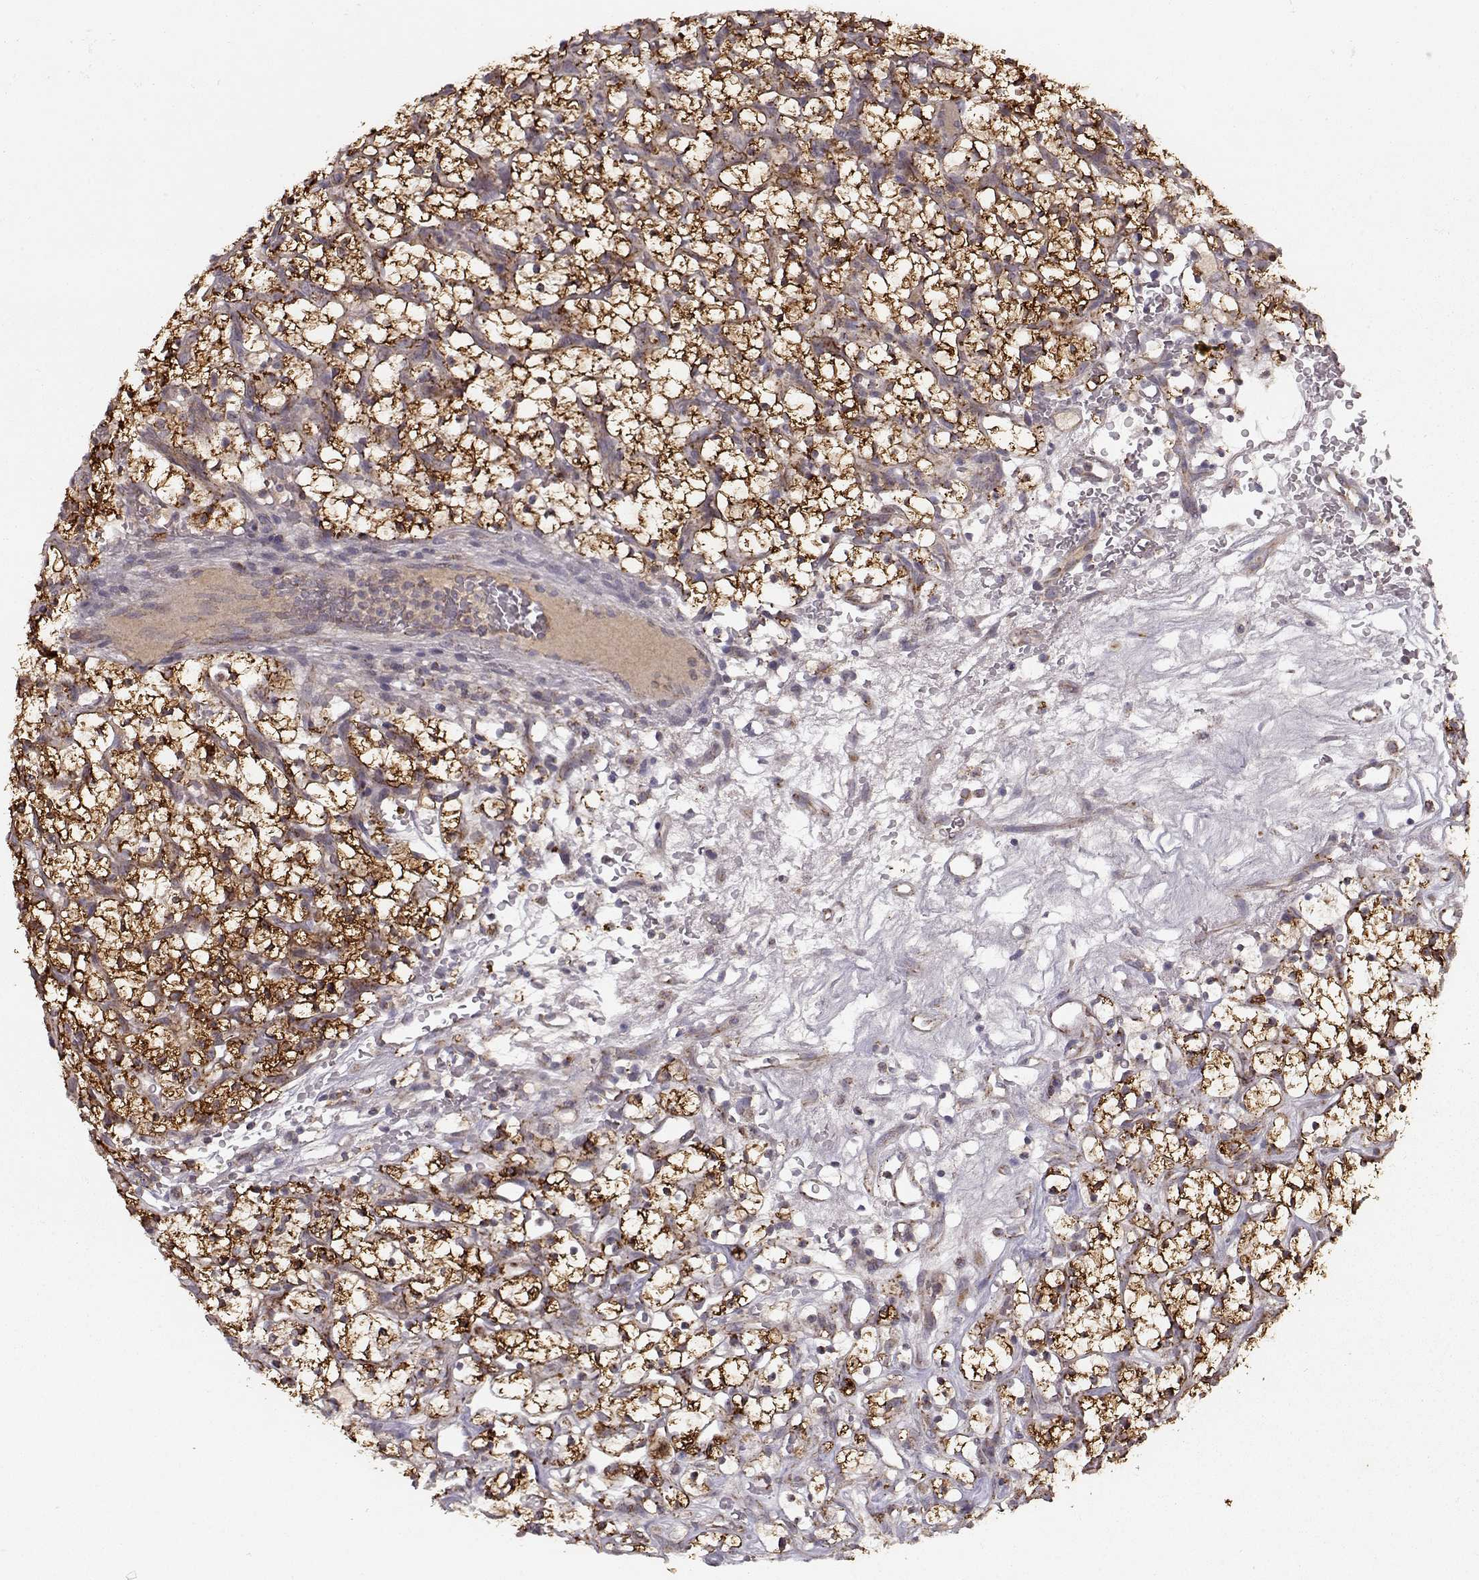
{"staining": {"intensity": "strong", "quantity": ">75%", "location": "cytoplasmic/membranous"}, "tissue": "renal cancer", "cell_type": "Tumor cells", "image_type": "cancer", "snomed": [{"axis": "morphology", "description": "Adenocarcinoma, NOS"}, {"axis": "topography", "description": "Kidney"}], "caption": "High-power microscopy captured an IHC photomicrograph of adenocarcinoma (renal), revealing strong cytoplasmic/membranous expression in about >75% of tumor cells.", "gene": "CMTM3", "patient": {"sex": "female", "age": 64}}